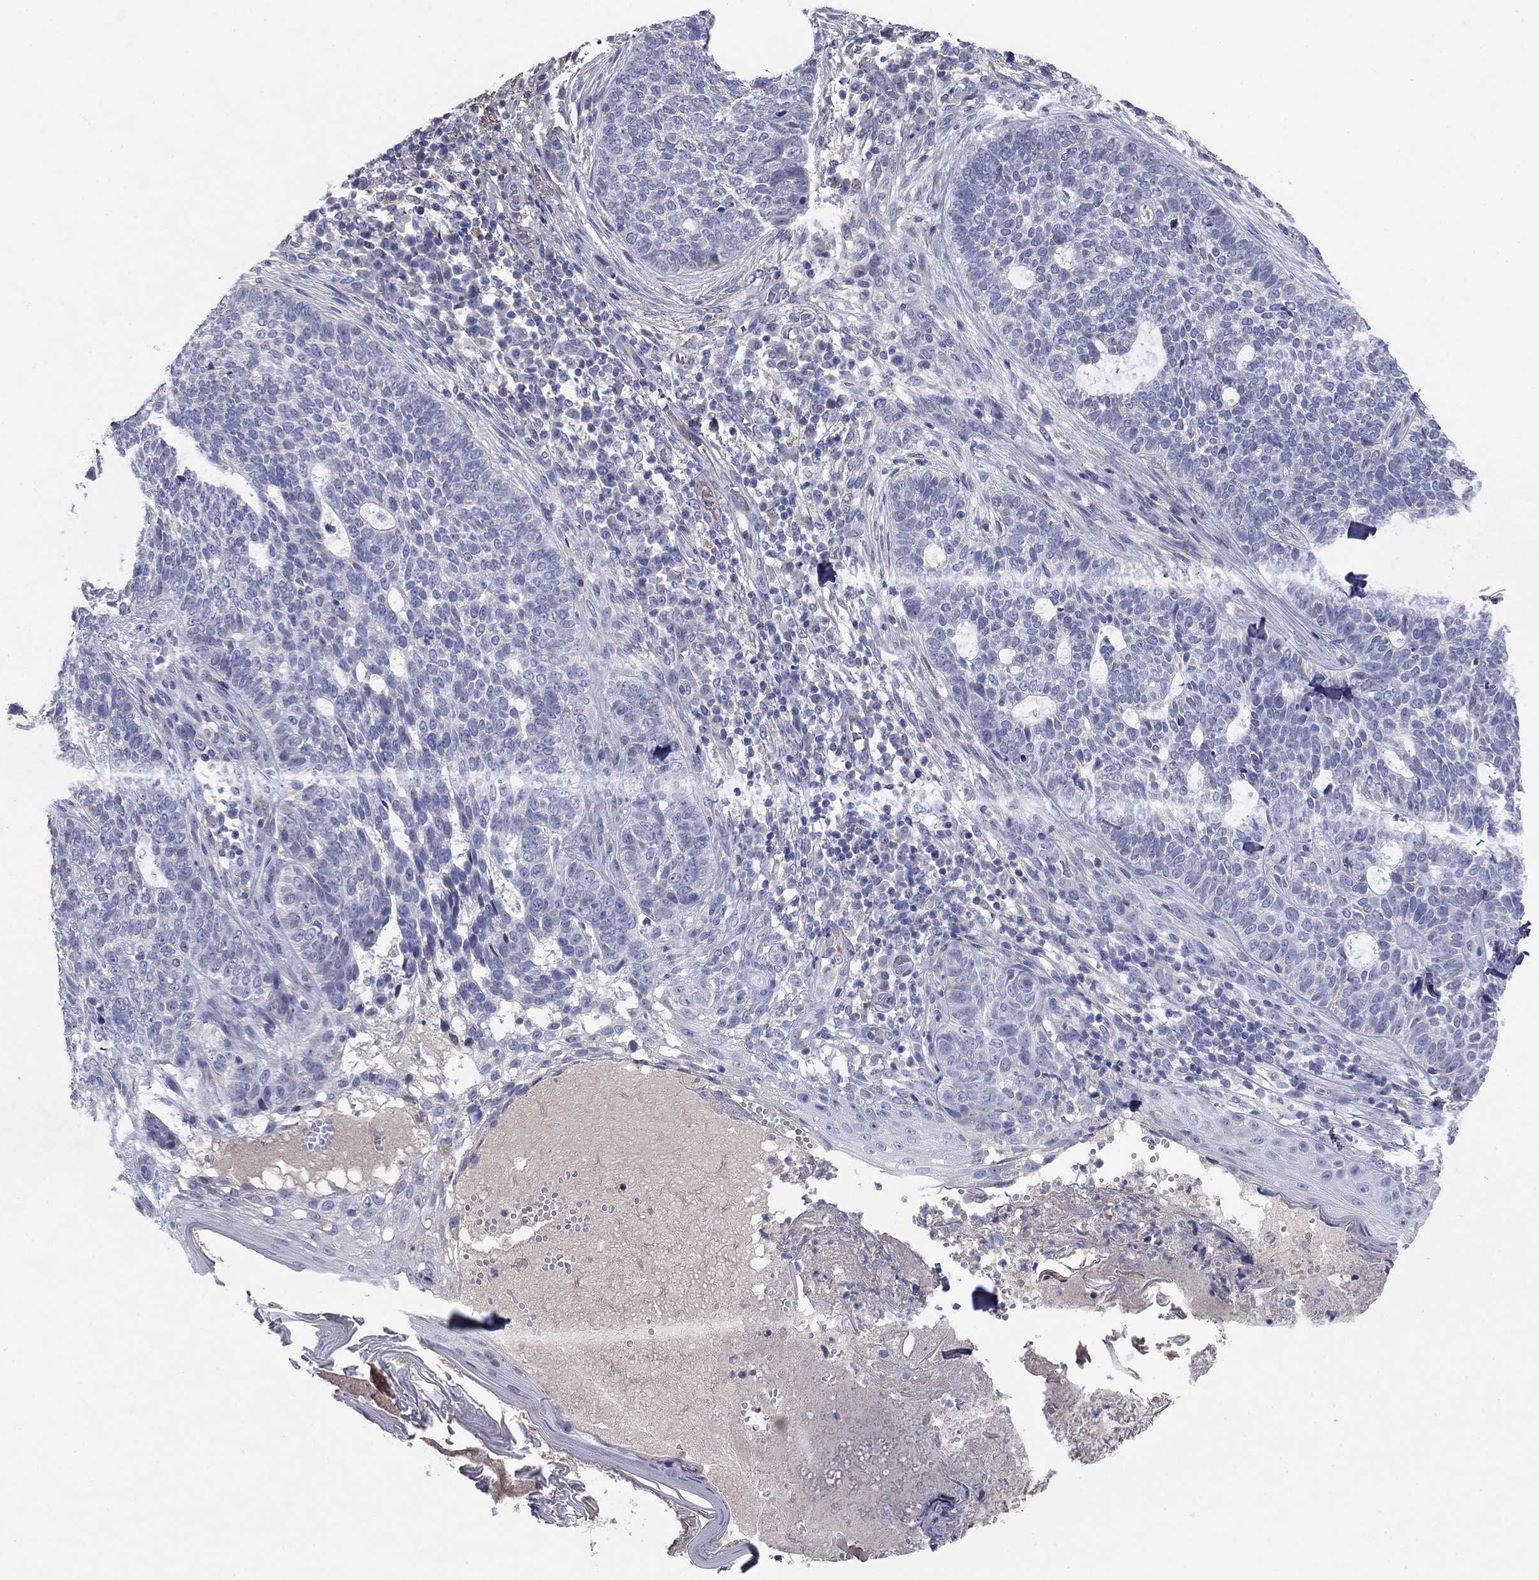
{"staining": {"intensity": "negative", "quantity": "none", "location": "none"}, "tissue": "skin cancer", "cell_type": "Tumor cells", "image_type": "cancer", "snomed": [{"axis": "morphology", "description": "Basal cell carcinoma"}, {"axis": "topography", "description": "Skin"}], "caption": "A photomicrograph of human skin cancer is negative for staining in tumor cells. The staining is performed using DAB (3,3'-diaminobenzidine) brown chromogen with nuclei counter-stained in using hematoxylin.", "gene": "PTGDS", "patient": {"sex": "female", "age": 69}}